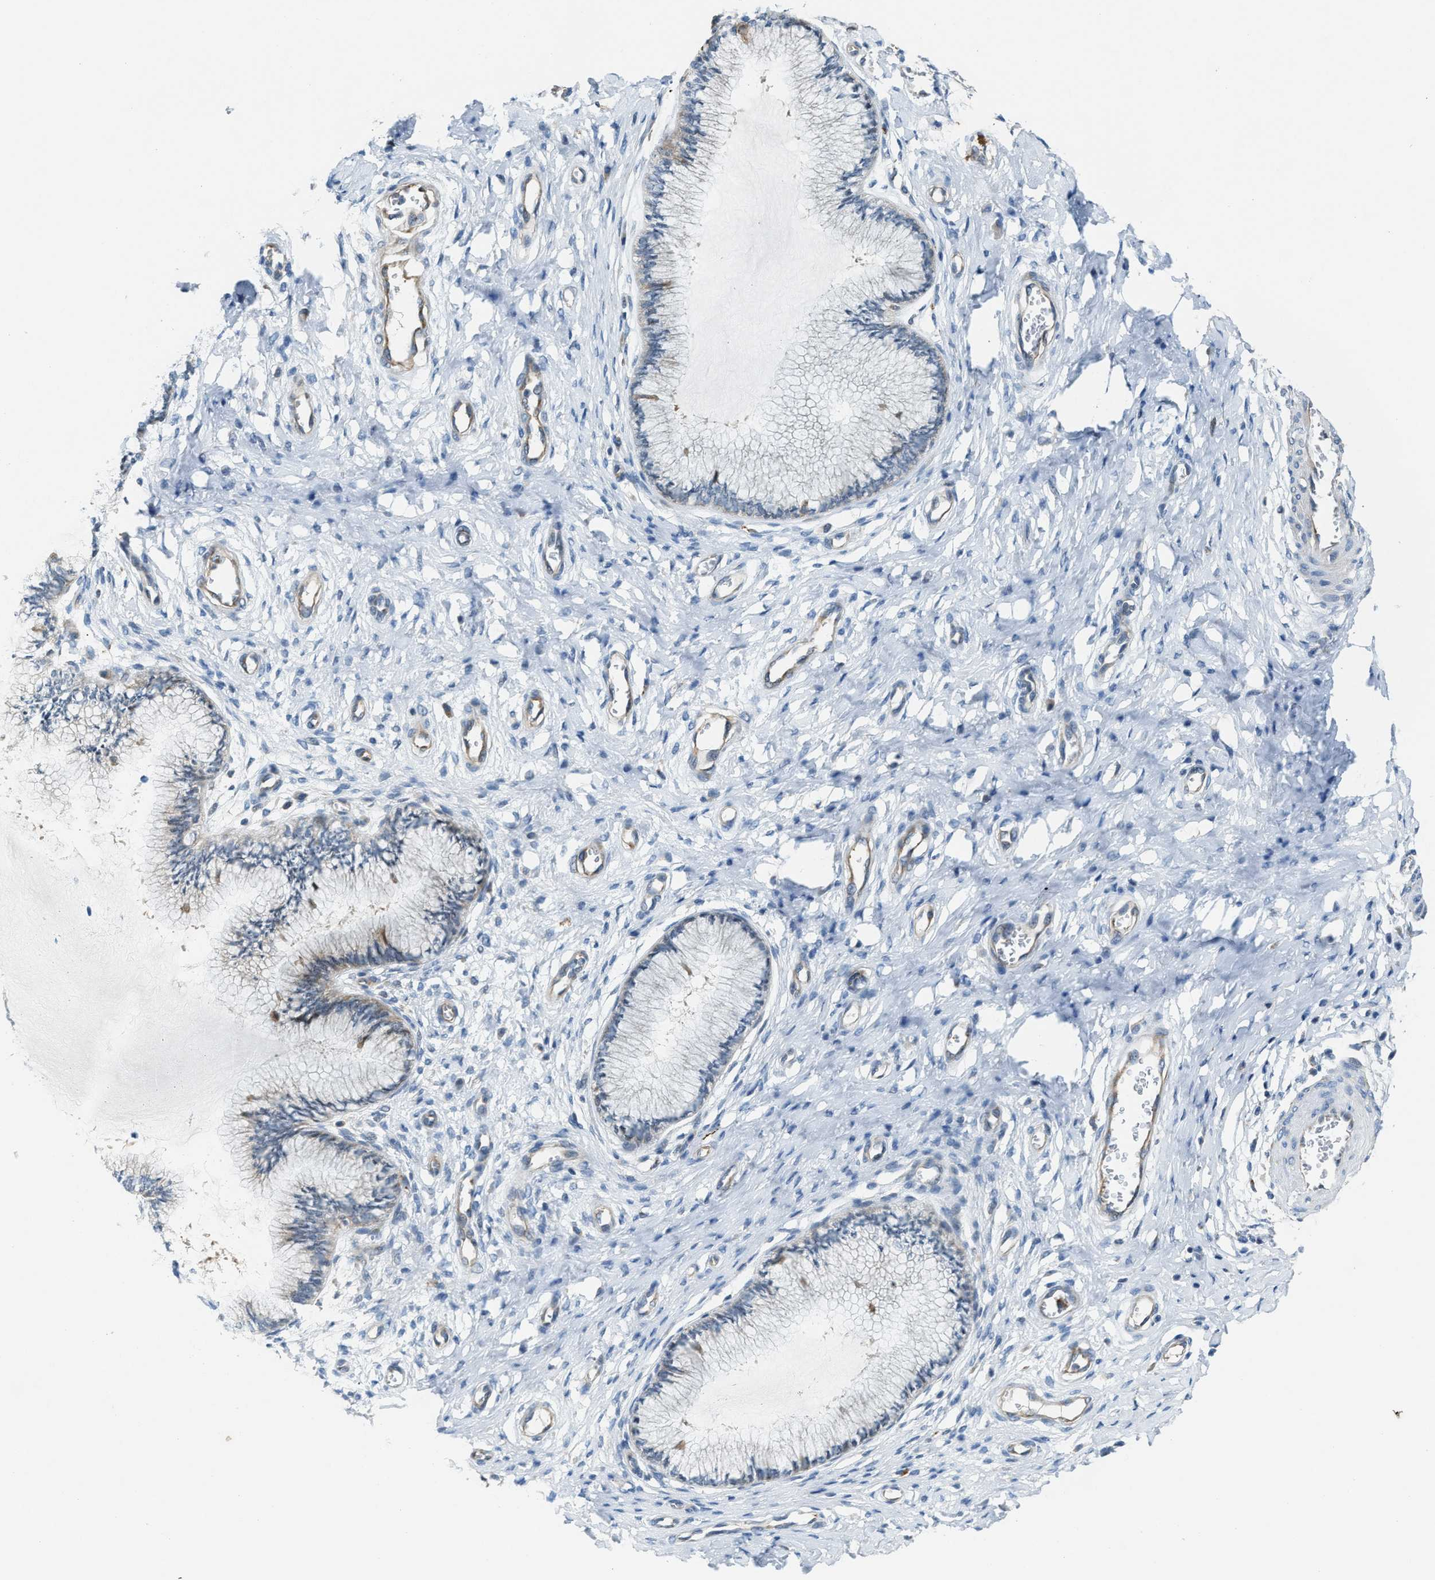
{"staining": {"intensity": "weak", "quantity": "<25%", "location": "cytoplasmic/membranous"}, "tissue": "cervix", "cell_type": "Glandular cells", "image_type": "normal", "snomed": [{"axis": "morphology", "description": "Normal tissue, NOS"}, {"axis": "topography", "description": "Cervix"}], "caption": "A high-resolution micrograph shows IHC staining of benign cervix, which exhibits no significant staining in glandular cells. The staining was performed using DAB (3,3'-diaminobenzidine) to visualize the protein expression in brown, while the nuclei were stained in blue with hematoxylin (Magnification: 20x).", "gene": "KLHDC10", "patient": {"sex": "female", "age": 55}}